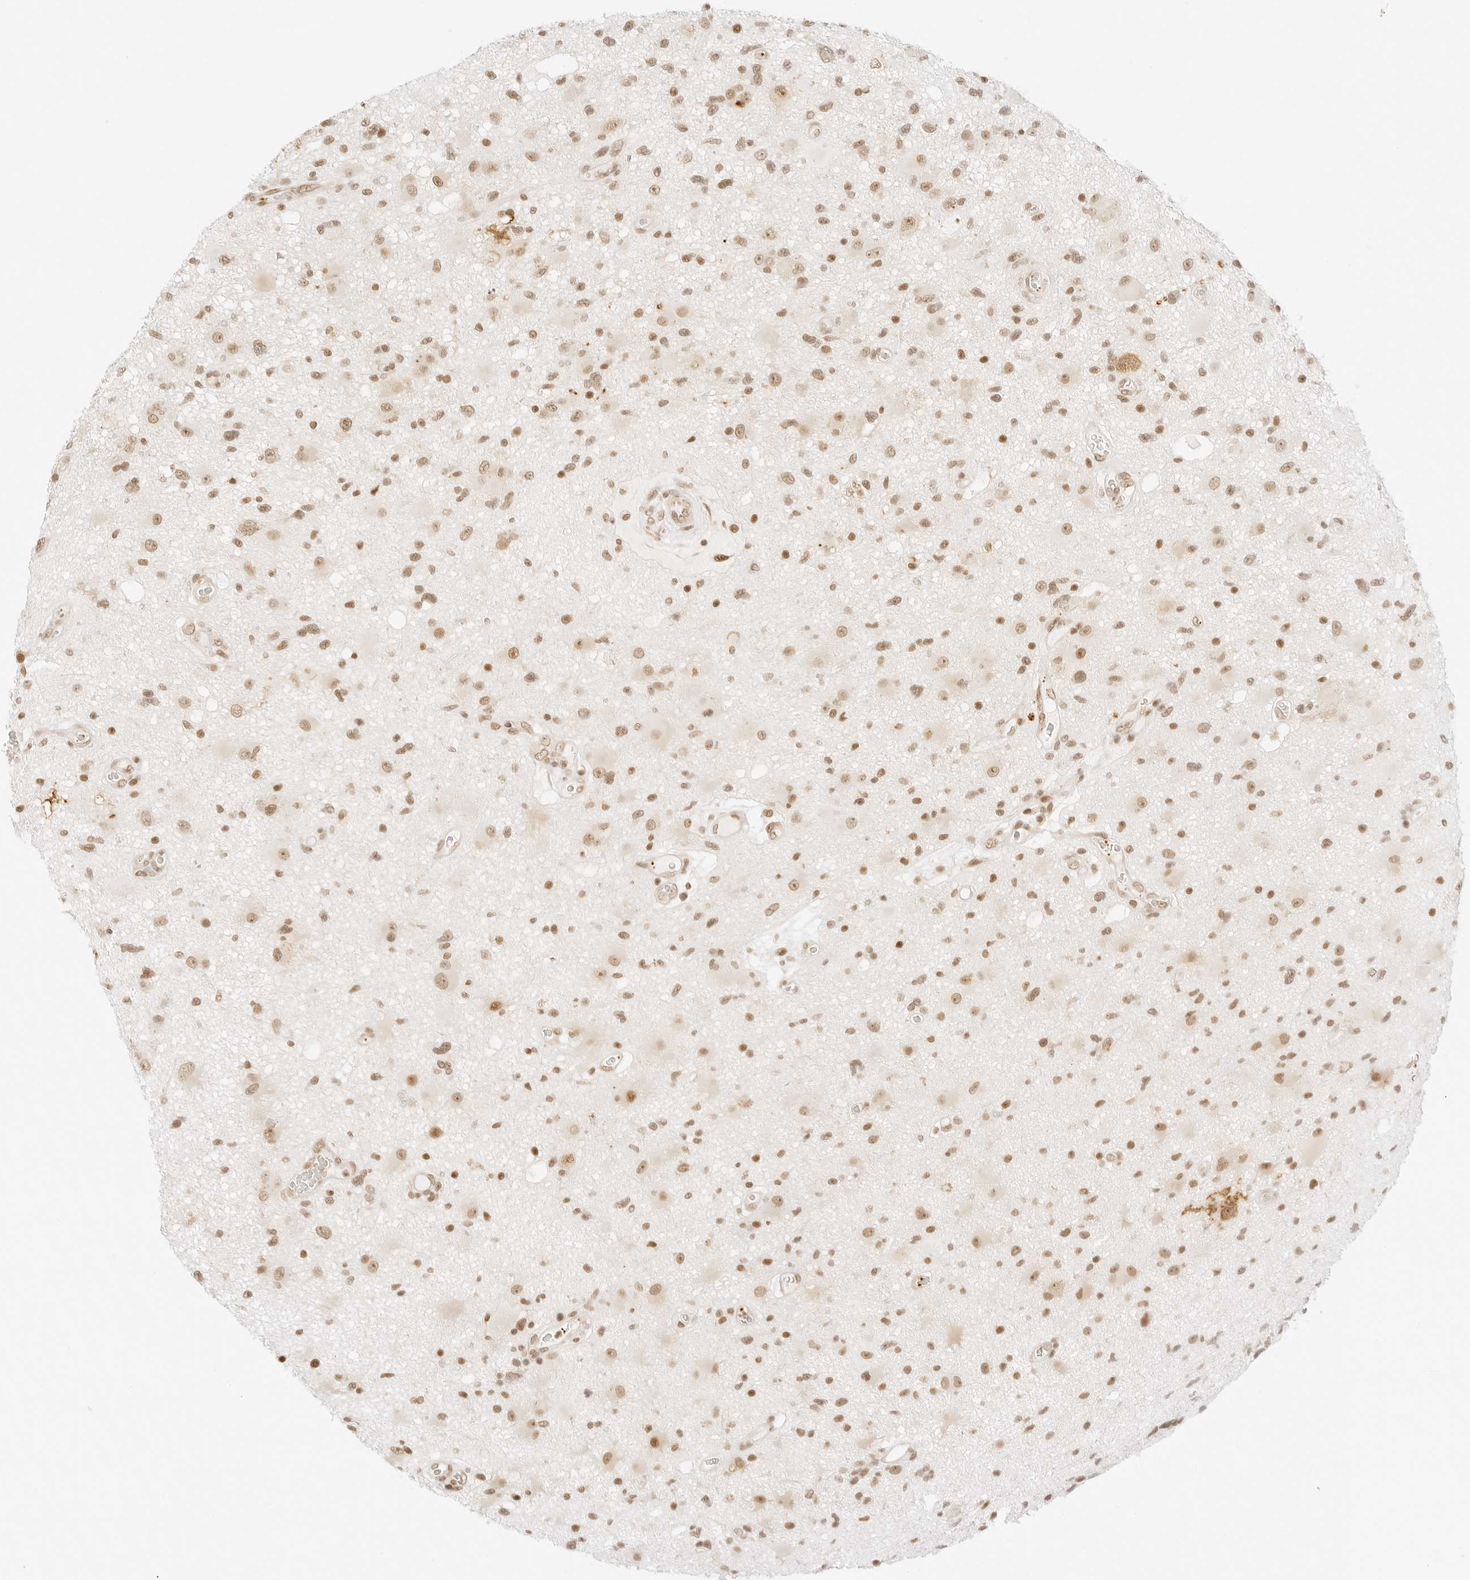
{"staining": {"intensity": "moderate", "quantity": ">75%", "location": "nuclear"}, "tissue": "glioma", "cell_type": "Tumor cells", "image_type": "cancer", "snomed": [{"axis": "morphology", "description": "Glioma, malignant, High grade"}, {"axis": "topography", "description": "Brain"}], "caption": "About >75% of tumor cells in malignant glioma (high-grade) show moderate nuclear protein positivity as visualized by brown immunohistochemical staining.", "gene": "GNAS", "patient": {"sex": "male", "age": 33}}